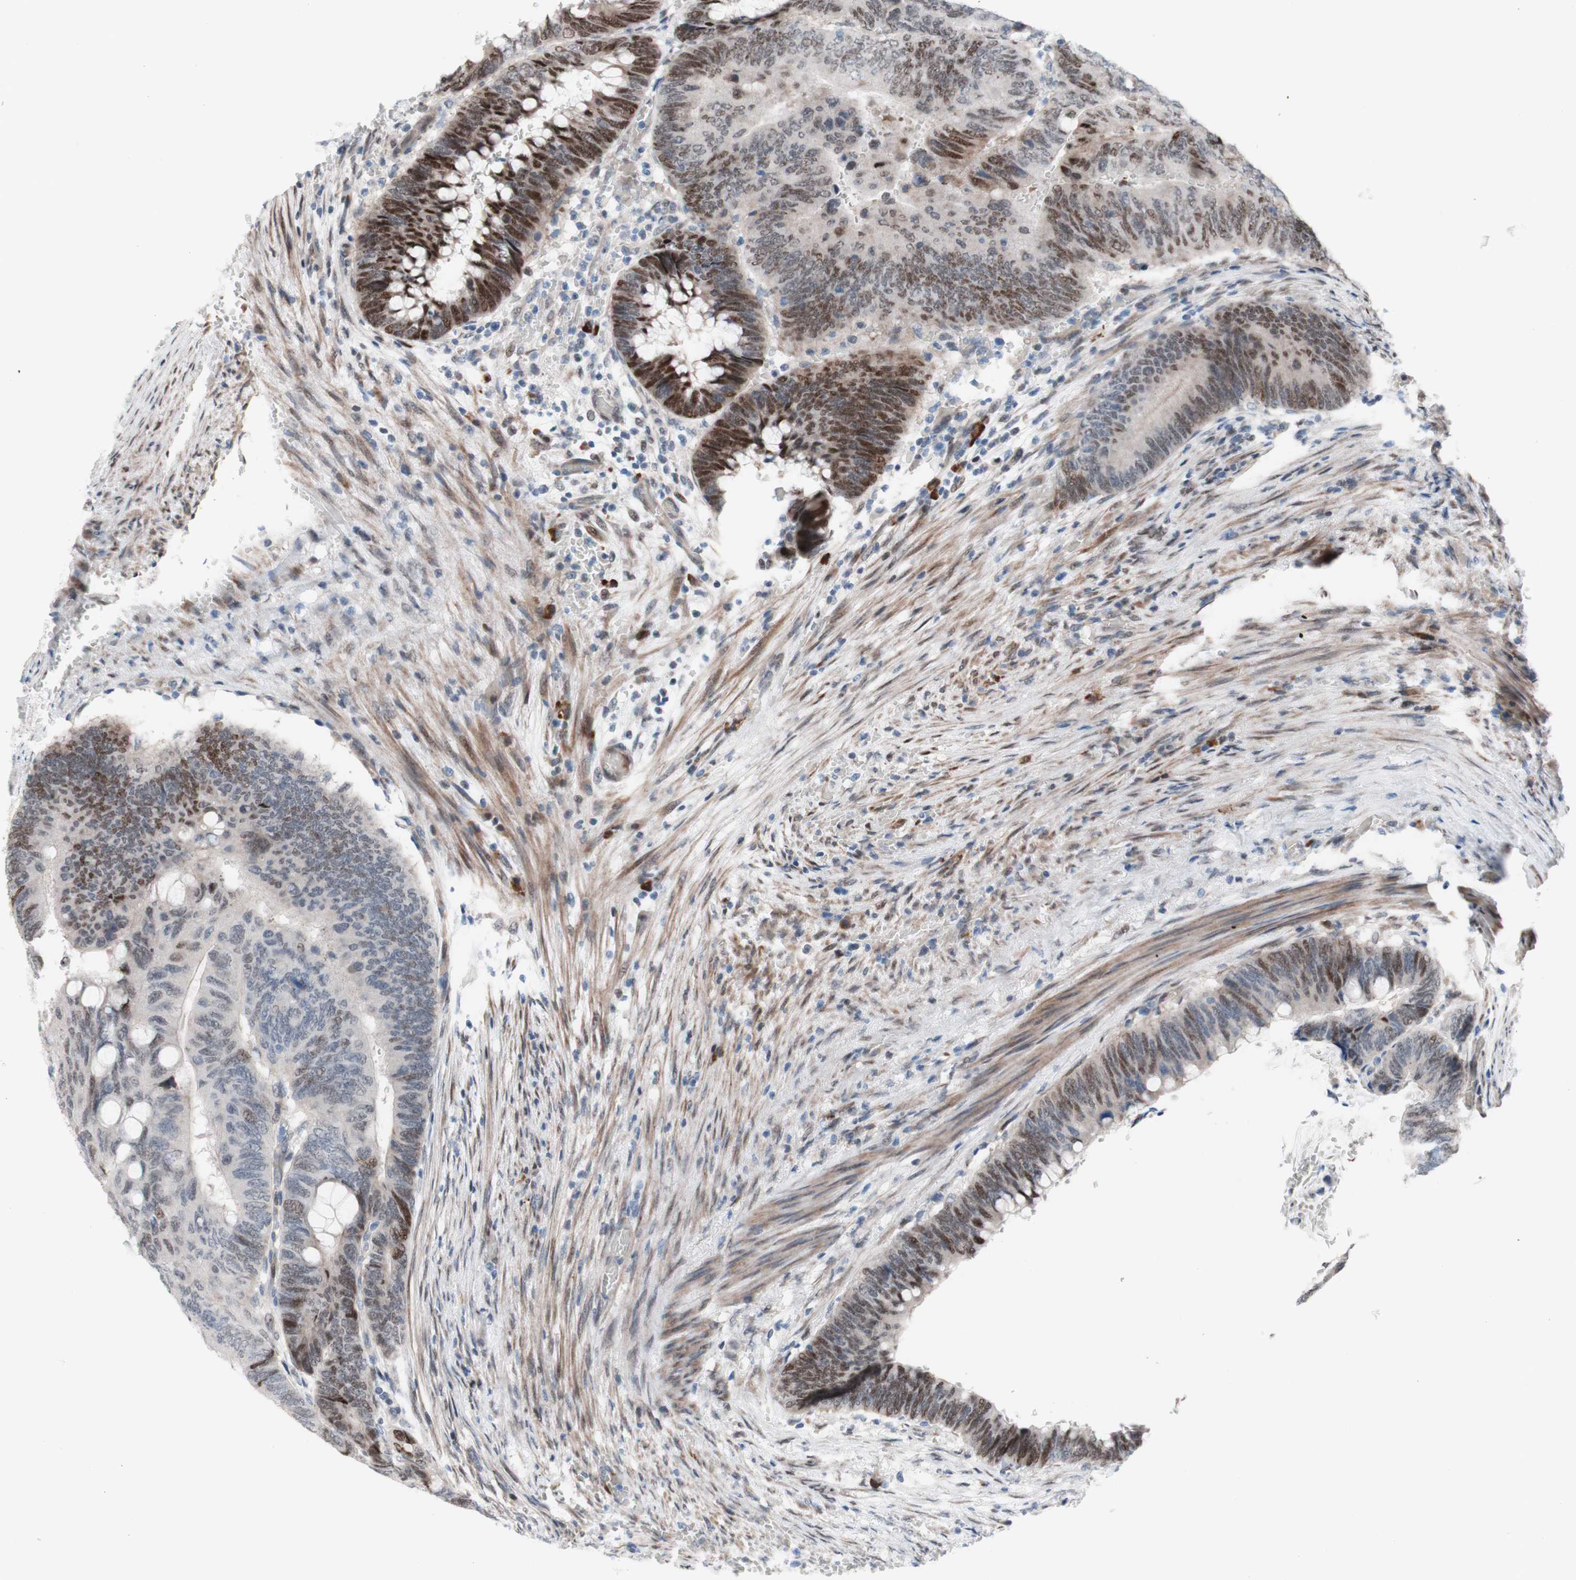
{"staining": {"intensity": "moderate", "quantity": "<25%", "location": "nuclear"}, "tissue": "colorectal cancer", "cell_type": "Tumor cells", "image_type": "cancer", "snomed": [{"axis": "morphology", "description": "Normal tissue, NOS"}, {"axis": "morphology", "description": "Adenocarcinoma, NOS"}, {"axis": "topography", "description": "Rectum"}, {"axis": "topography", "description": "Peripheral nerve tissue"}], "caption": "IHC staining of colorectal cancer (adenocarcinoma), which displays low levels of moderate nuclear staining in about <25% of tumor cells indicating moderate nuclear protein staining. The staining was performed using DAB (3,3'-diaminobenzidine) (brown) for protein detection and nuclei were counterstained in hematoxylin (blue).", "gene": "PHTF2", "patient": {"sex": "male", "age": 92}}